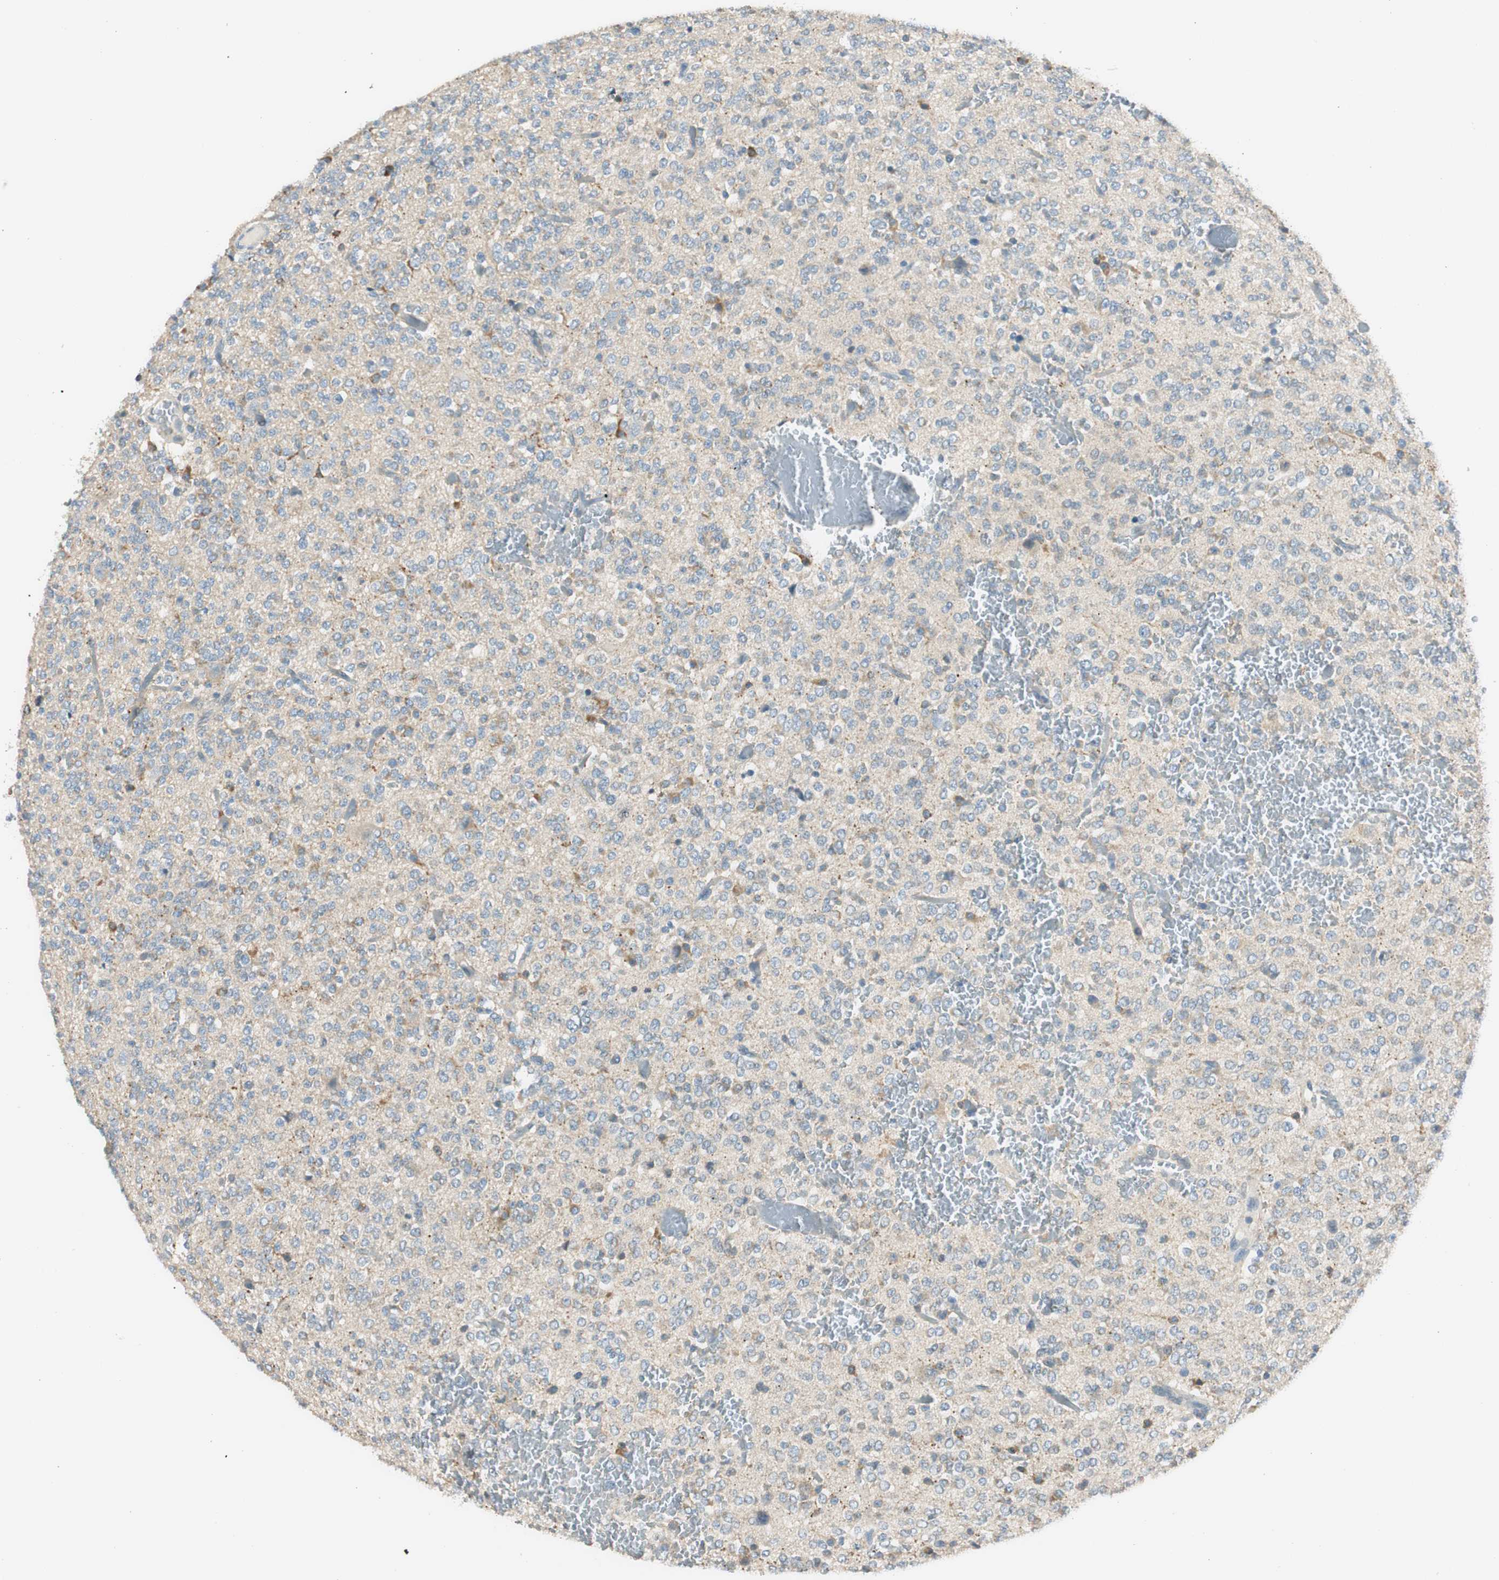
{"staining": {"intensity": "negative", "quantity": "none", "location": "none"}, "tissue": "glioma", "cell_type": "Tumor cells", "image_type": "cancer", "snomed": [{"axis": "morphology", "description": "Glioma, malignant, Low grade"}, {"axis": "topography", "description": "Brain"}], "caption": "Immunohistochemistry micrograph of neoplastic tissue: human malignant glioma (low-grade) stained with DAB reveals no significant protein expression in tumor cells.", "gene": "TACR3", "patient": {"sex": "male", "age": 38}}